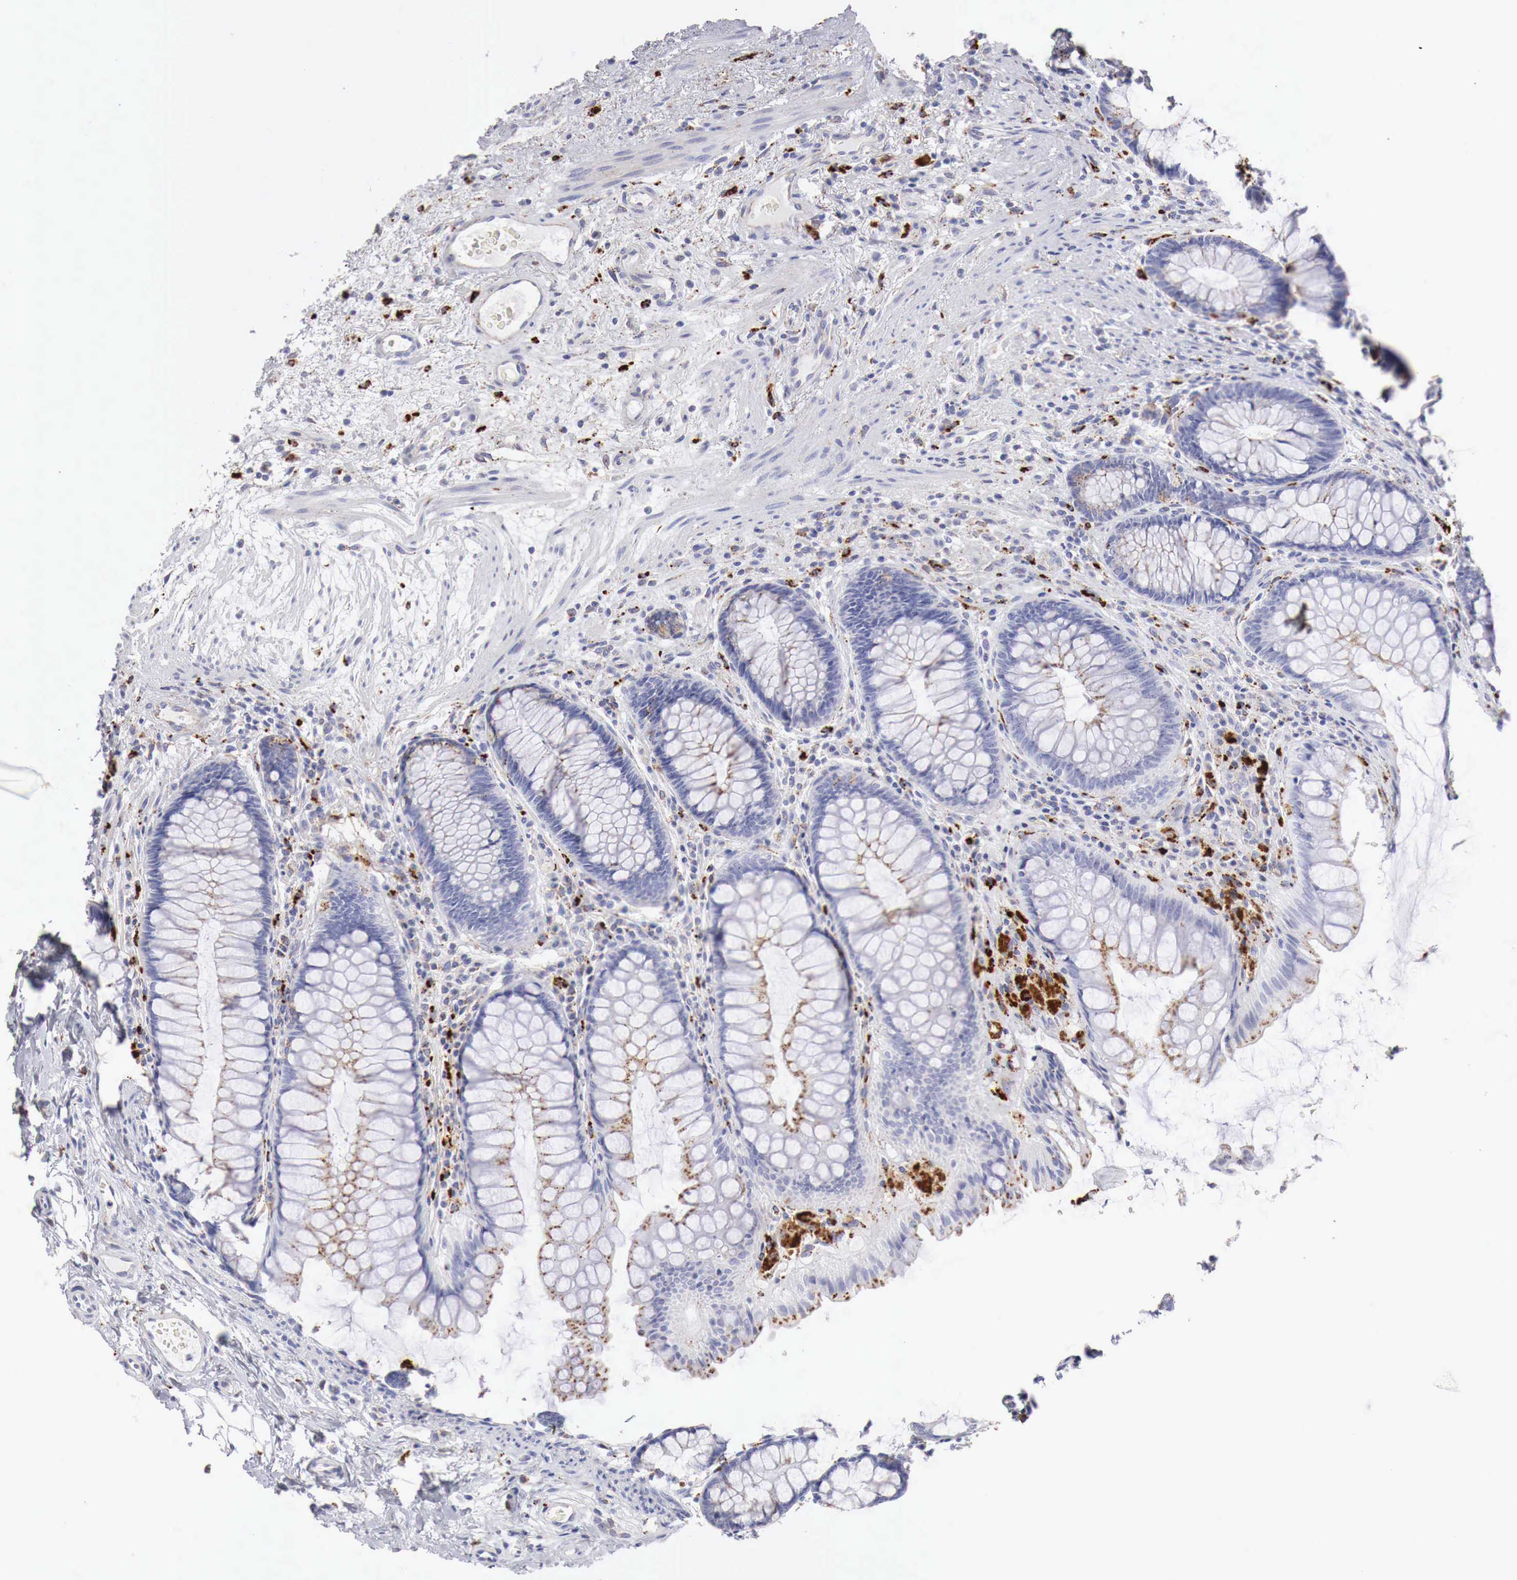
{"staining": {"intensity": "moderate", "quantity": "25%-75%", "location": "cytoplasmic/membranous"}, "tissue": "rectum", "cell_type": "Glandular cells", "image_type": "normal", "snomed": [{"axis": "morphology", "description": "Normal tissue, NOS"}, {"axis": "topography", "description": "Rectum"}], "caption": "Immunohistochemical staining of normal human rectum reveals medium levels of moderate cytoplasmic/membranous staining in about 25%-75% of glandular cells.", "gene": "GLA", "patient": {"sex": "male", "age": 77}}